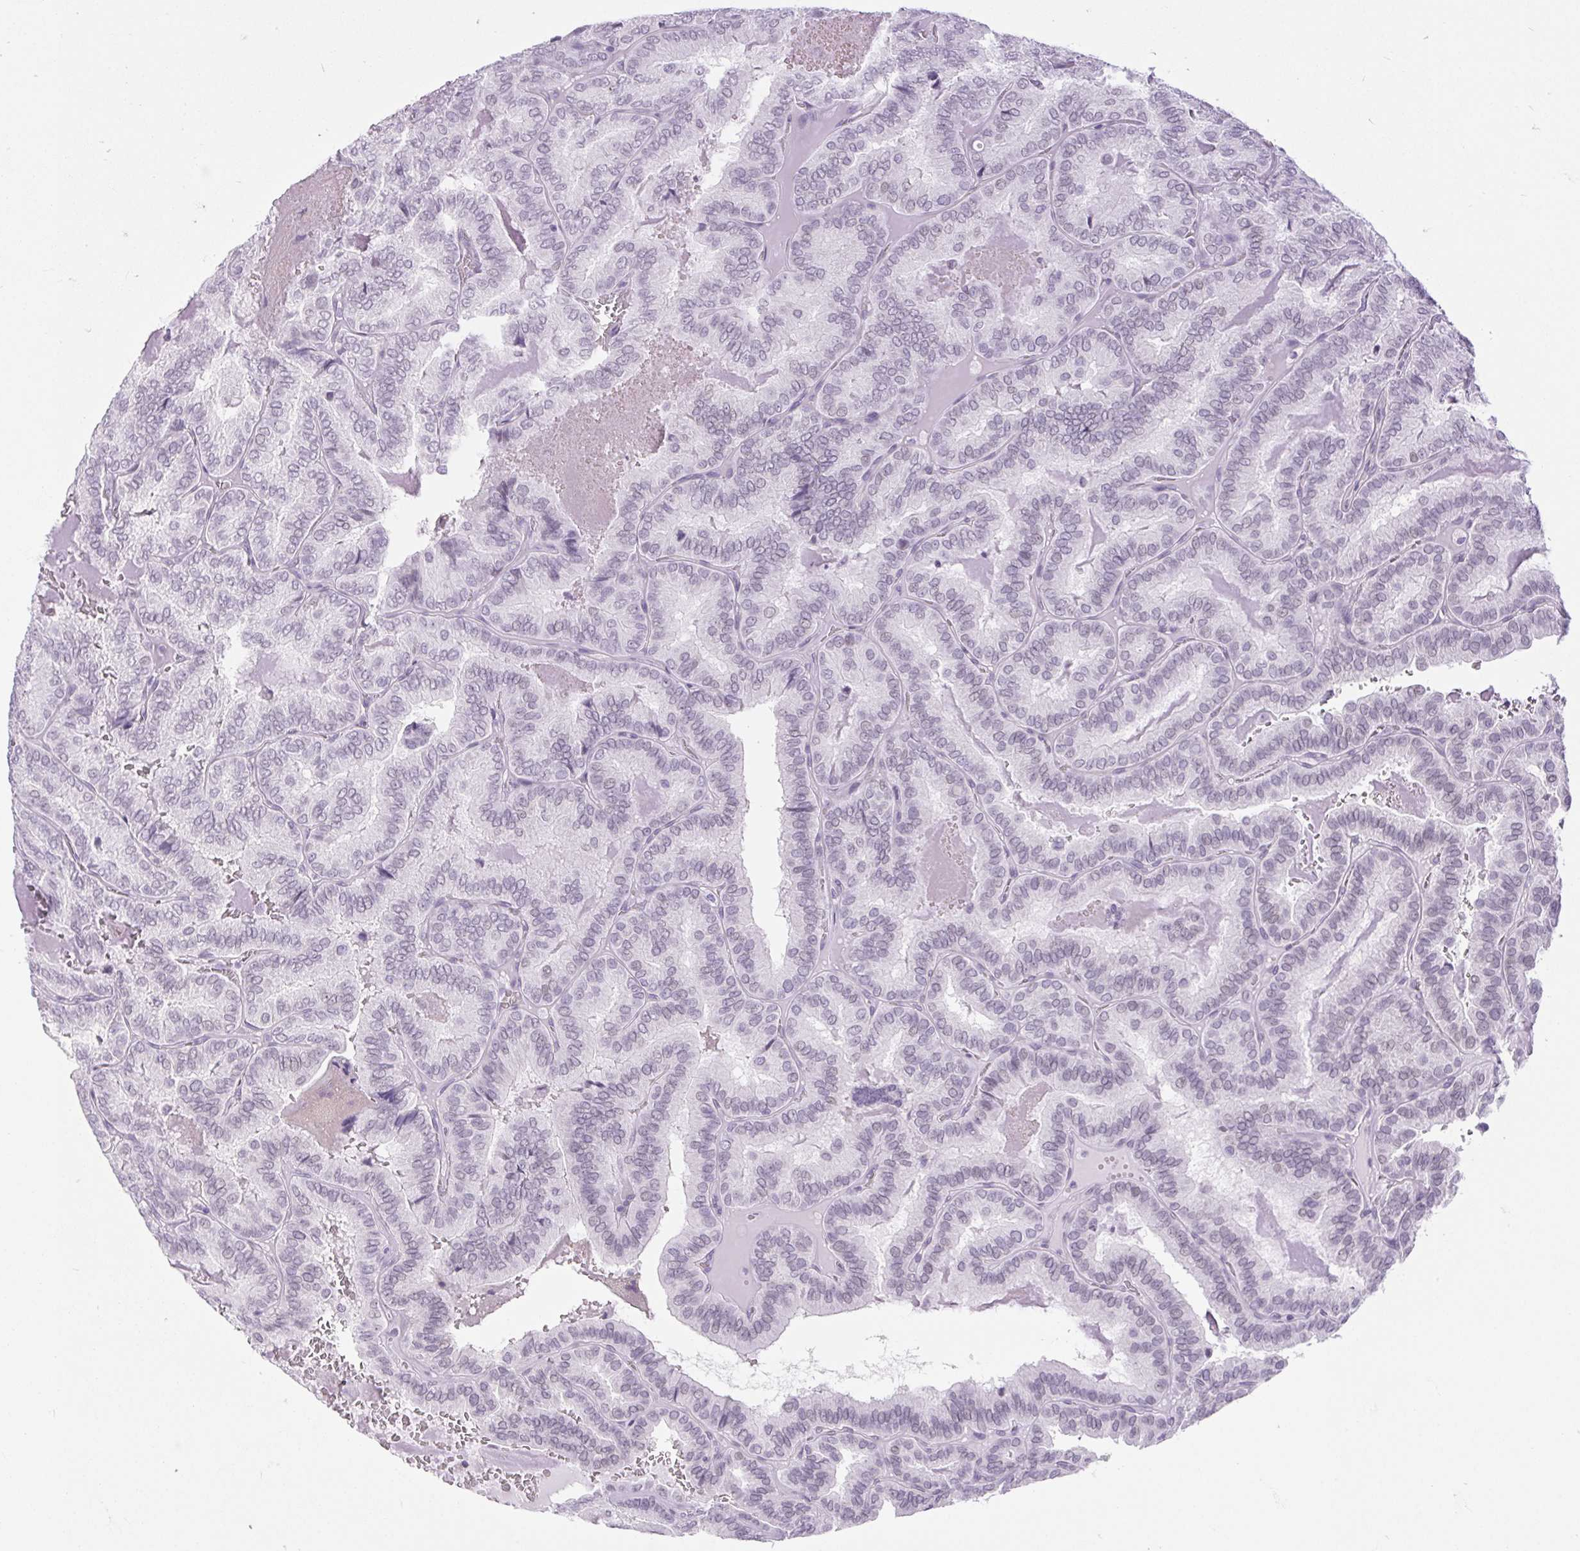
{"staining": {"intensity": "negative", "quantity": "none", "location": "none"}, "tissue": "thyroid cancer", "cell_type": "Tumor cells", "image_type": "cancer", "snomed": [{"axis": "morphology", "description": "Papillary adenocarcinoma, NOS"}, {"axis": "topography", "description": "Thyroid gland"}], "caption": "Micrograph shows no significant protein positivity in tumor cells of thyroid cancer (papillary adenocarcinoma).", "gene": "BCAS1", "patient": {"sex": "female", "age": 75}}